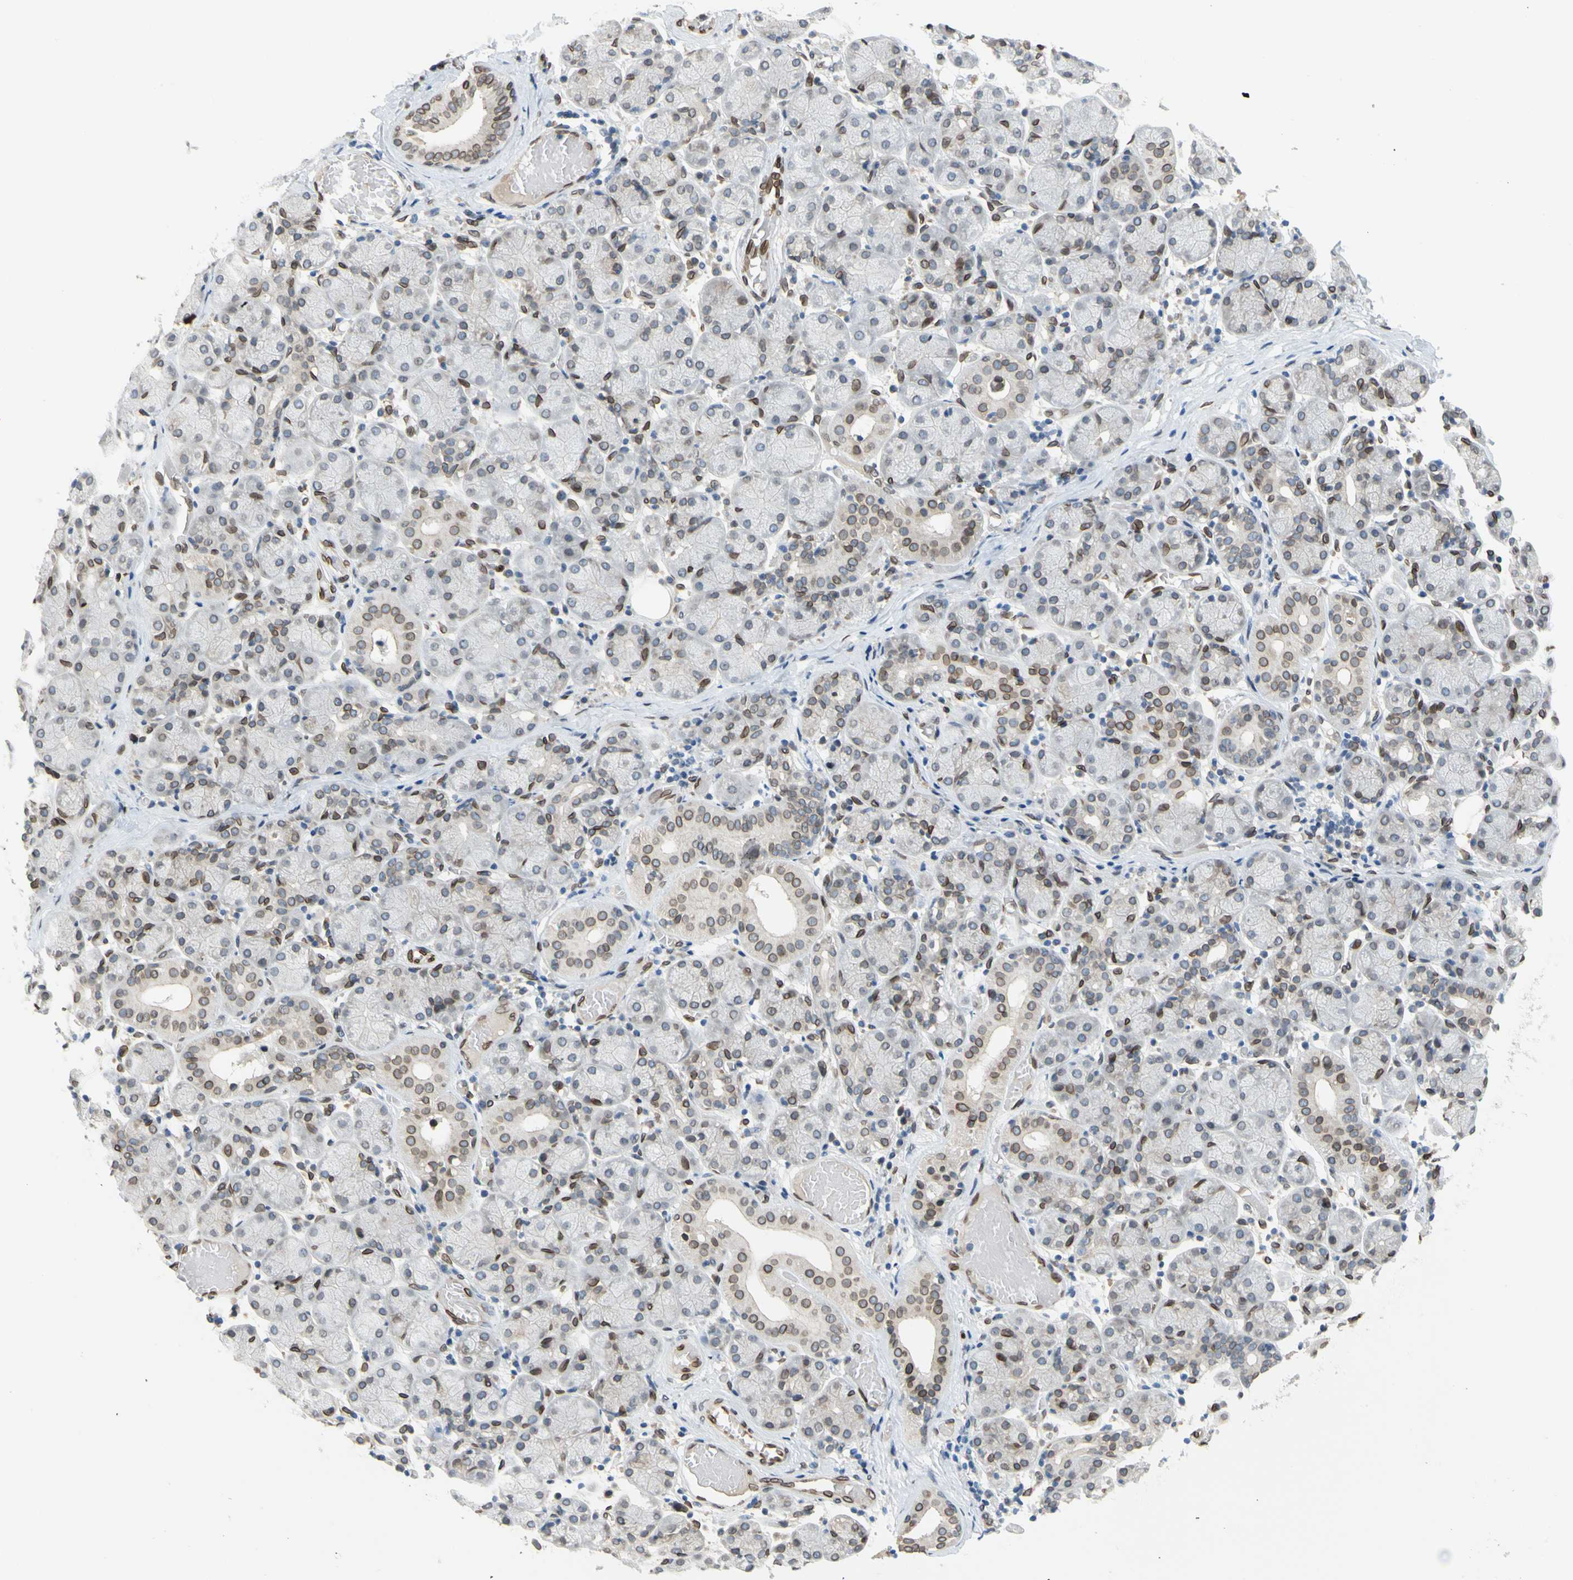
{"staining": {"intensity": "moderate", "quantity": "25%-75%", "location": "cytoplasmic/membranous,nuclear"}, "tissue": "salivary gland", "cell_type": "Glandular cells", "image_type": "normal", "snomed": [{"axis": "morphology", "description": "Normal tissue, NOS"}, {"axis": "topography", "description": "Salivary gland"}], "caption": "There is medium levels of moderate cytoplasmic/membranous,nuclear expression in glandular cells of unremarkable salivary gland, as demonstrated by immunohistochemical staining (brown color).", "gene": "SUN1", "patient": {"sex": "female", "age": 24}}